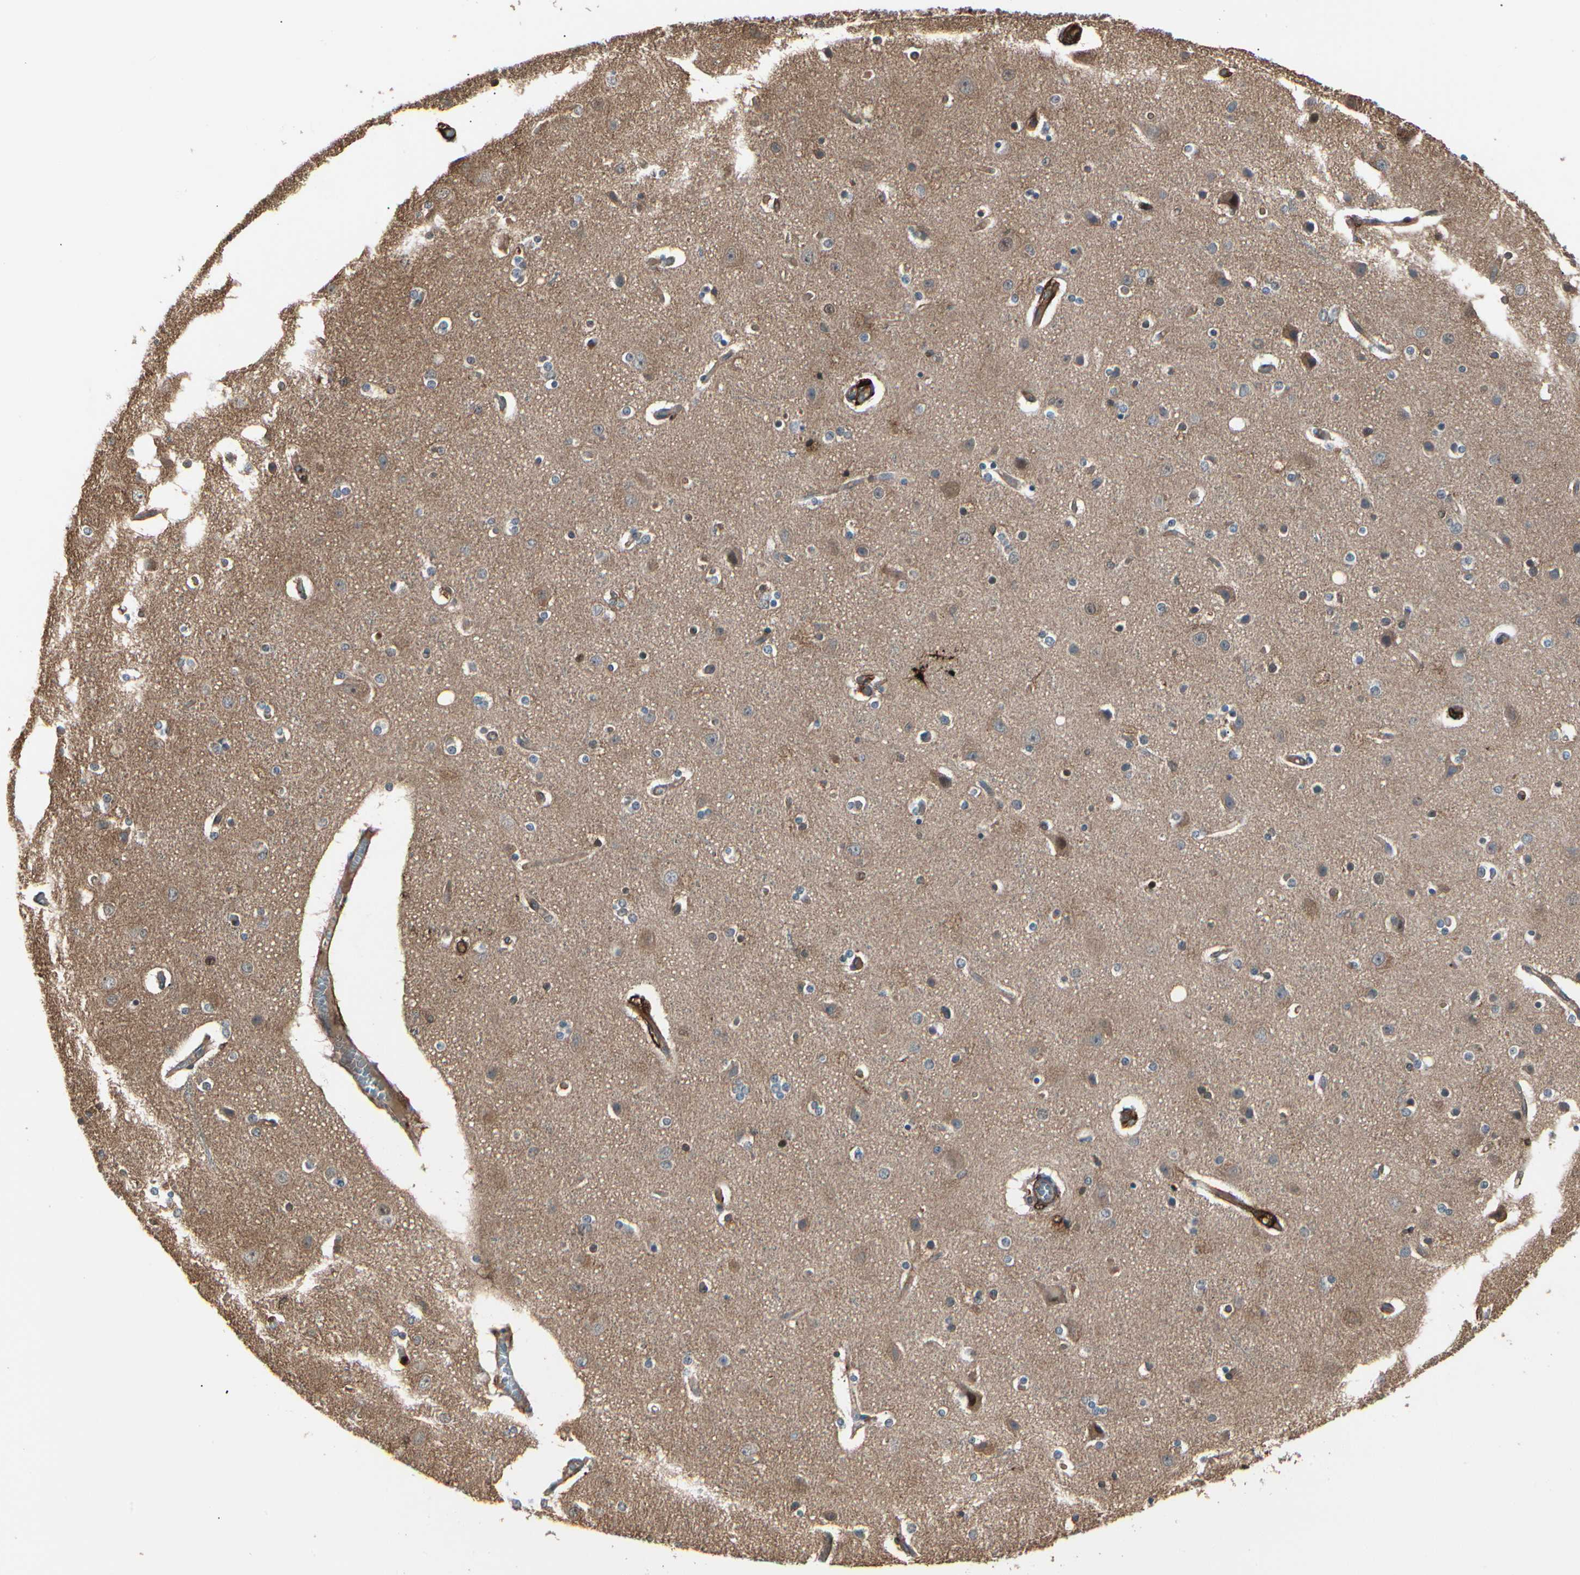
{"staining": {"intensity": "weak", "quantity": ">75%", "location": "cytoplasmic/membranous"}, "tissue": "cerebral cortex", "cell_type": "Endothelial cells", "image_type": "normal", "snomed": [{"axis": "morphology", "description": "Normal tissue, NOS"}, {"axis": "topography", "description": "Cerebral cortex"}], "caption": "Immunohistochemical staining of benign human cerebral cortex displays >75% levels of weak cytoplasmic/membranous protein expression in about >75% of endothelial cells. The staining was performed using DAB (3,3'-diaminobenzidine), with brown indicating positive protein expression. Nuclei are stained blue with hematoxylin.", "gene": "MAPK13", "patient": {"sex": "female", "age": 54}}